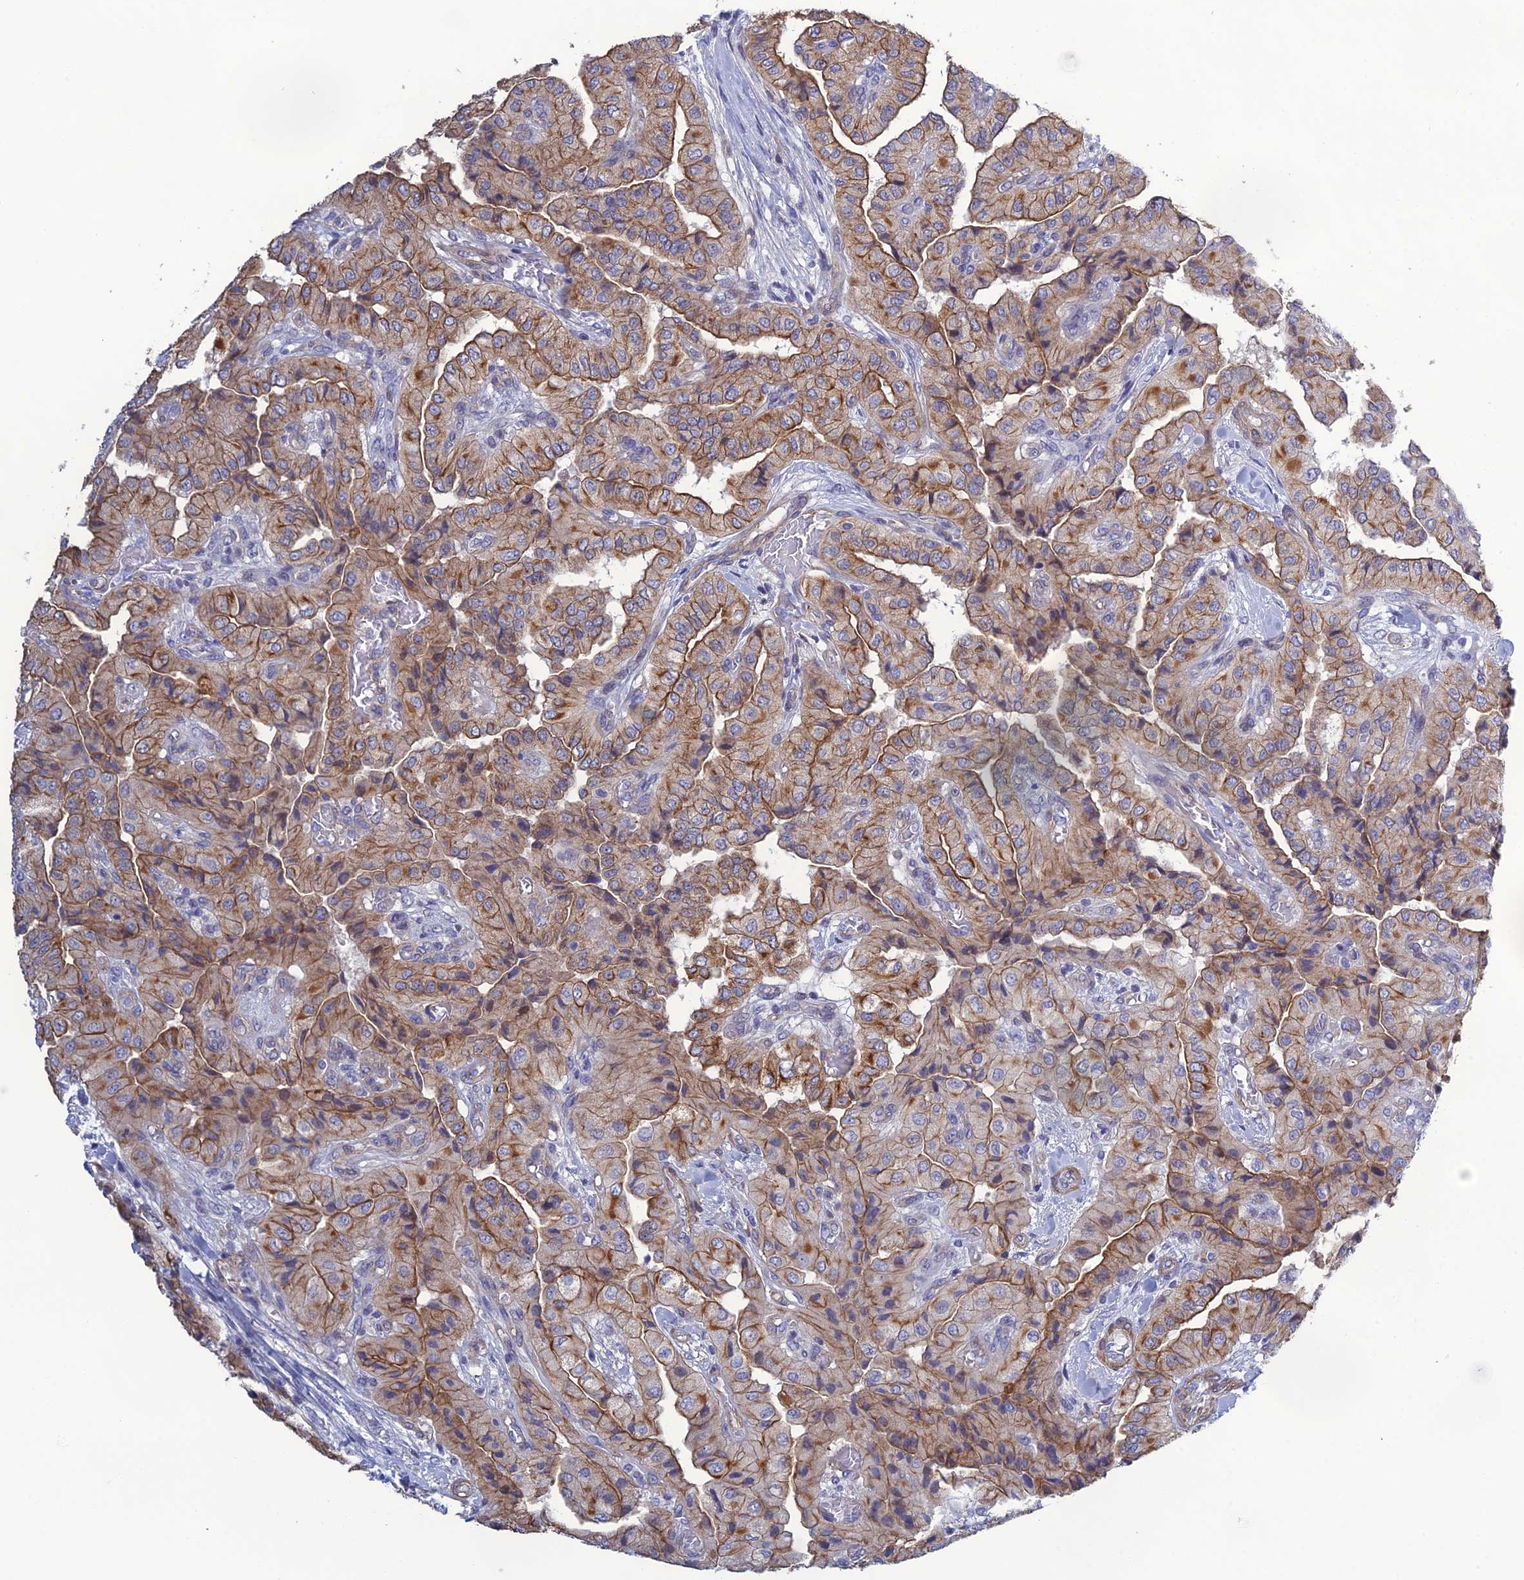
{"staining": {"intensity": "moderate", "quantity": ">75%", "location": "cytoplasmic/membranous"}, "tissue": "head and neck cancer", "cell_type": "Tumor cells", "image_type": "cancer", "snomed": [{"axis": "morphology", "description": "Adenocarcinoma, NOS"}, {"axis": "topography", "description": "Head-Neck"}], "caption": "Protein expression analysis of head and neck adenocarcinoma displays moderate cytoplasmic/membranous staining in approximately >75% of tumor cells. (DAB = brown stain, brightfield microscopy at high magnification).", "gene": "LZTS2", "patient": {"sex": "male", "age": 66}}